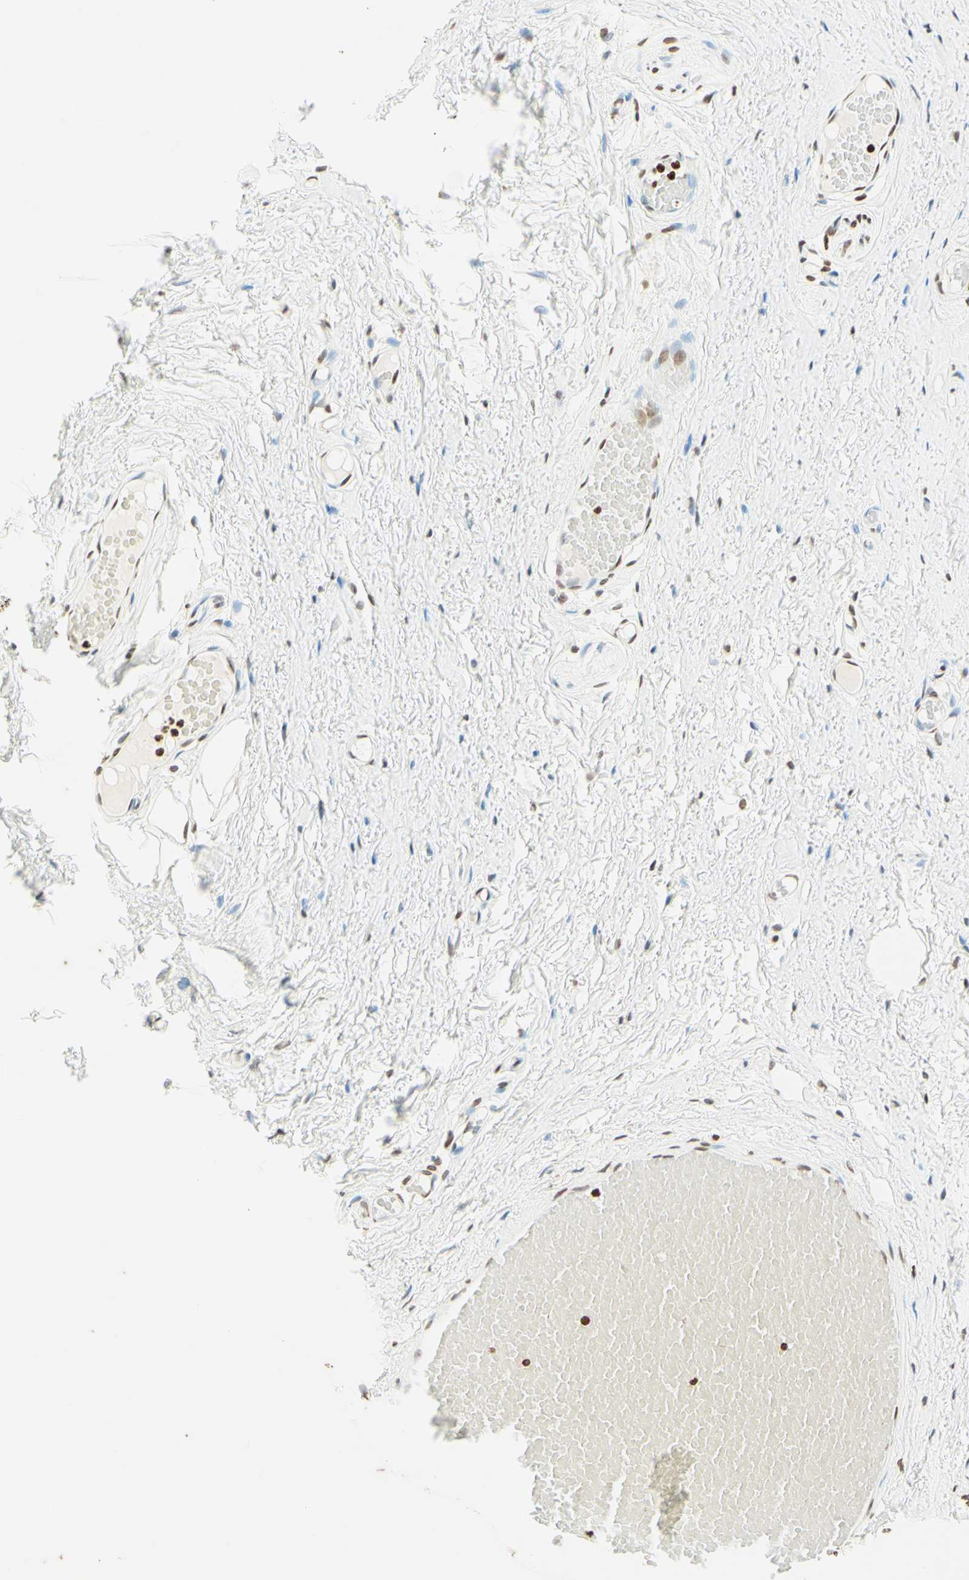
{"staining": {"intensity": "moderate", "quantity": "25%-75%", "location": "nuclear"}, "tissue": "skin", "cell_type": "Epidermal cells", "image_type": "normal", "snomed": [{"axis": "morphology", "description": "Normal tissue, NOS"}, {"axis": "topography", "description": "Vulva"}], "caption": "This image reveals immunohistochemistry staining of normal skin, with medium moderate nuclear staining in approximately 25%-75% of epidermal cells.", "gene": "MSH2", "patient": {"sex": "female", "age": 54}}